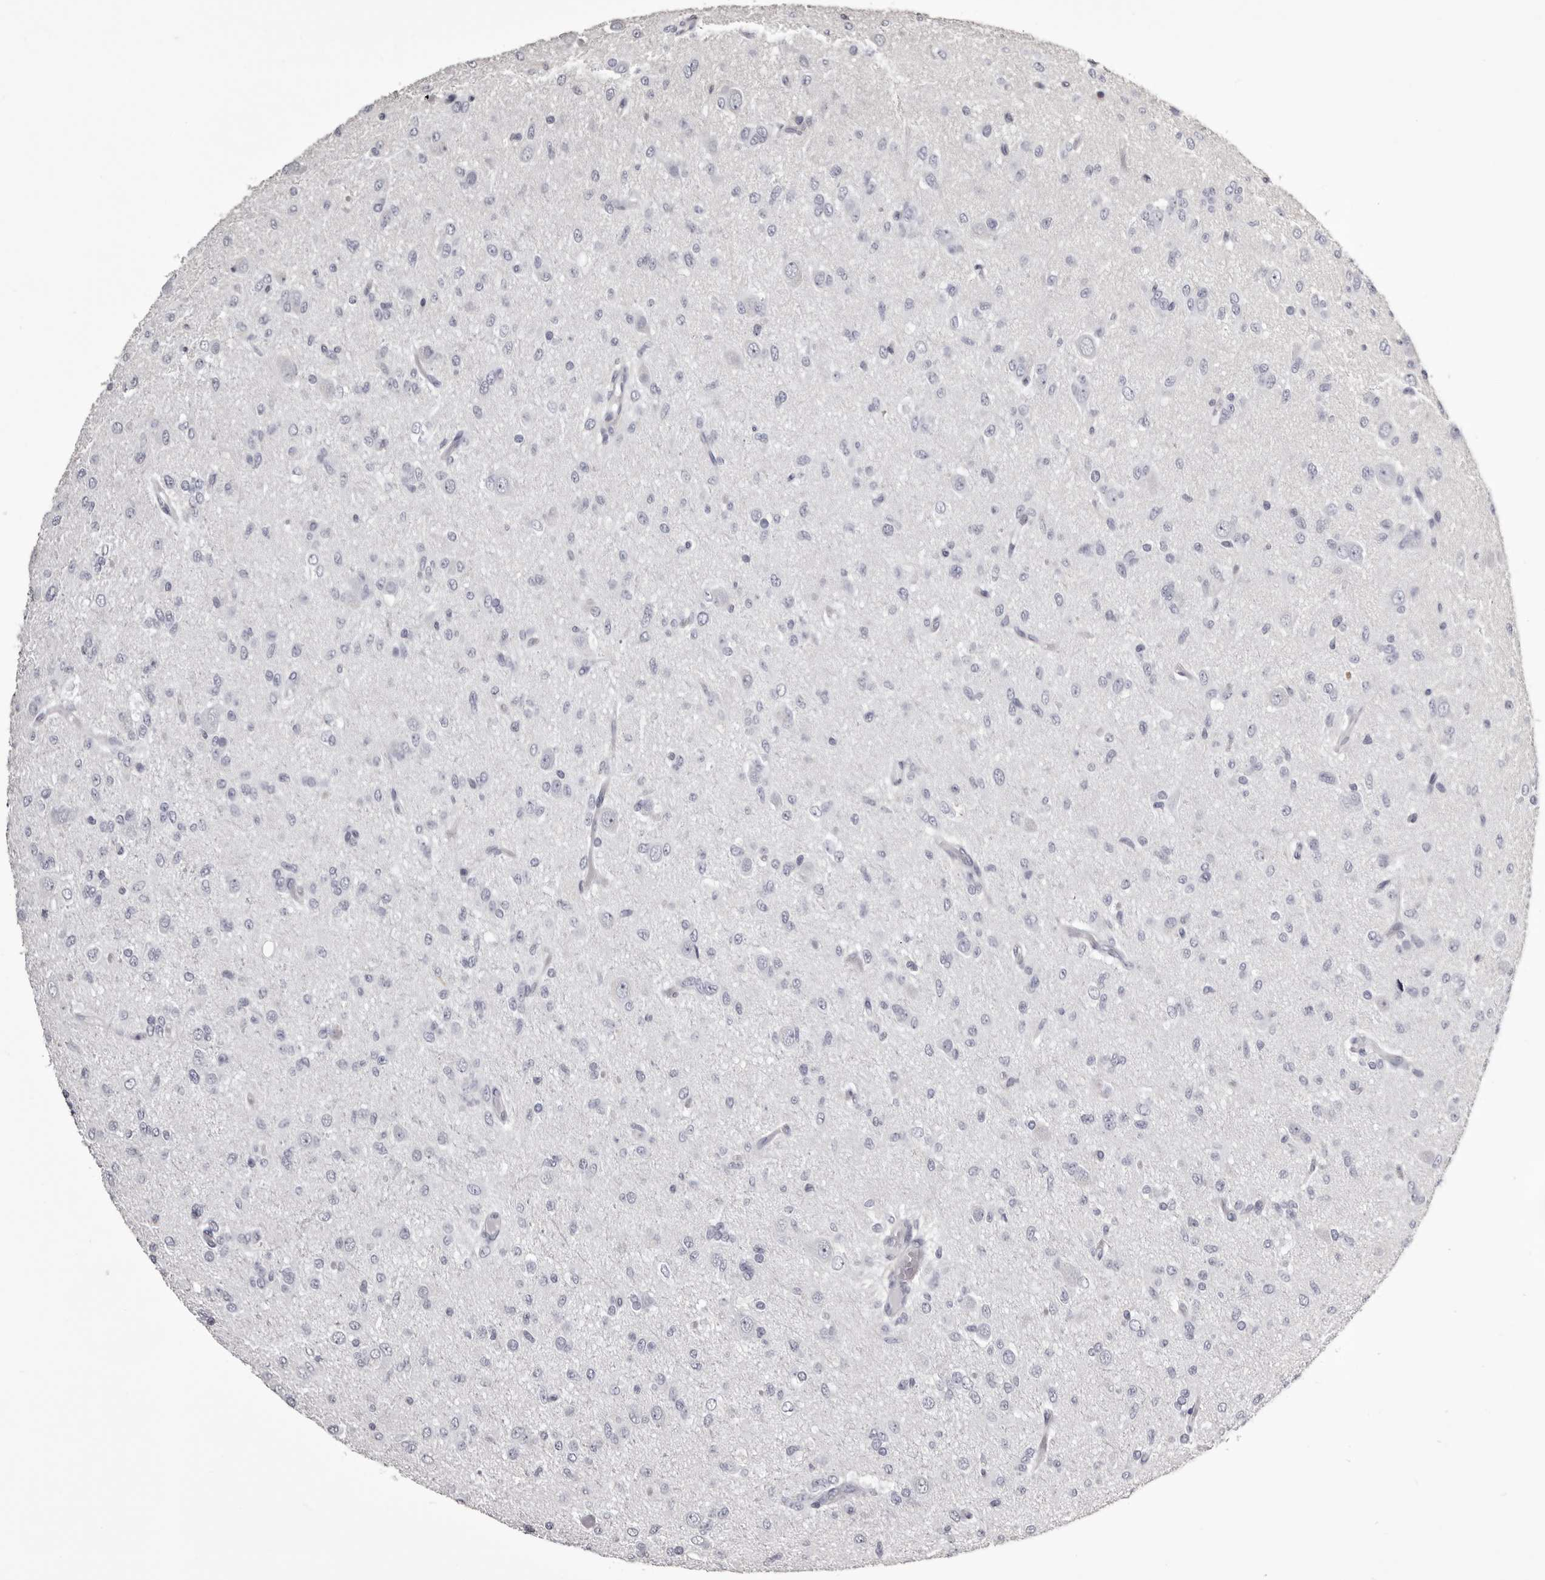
{"staining": {"intensity": "negative", "quantity": "none", "location": "none"}, "tissue": "glioma", "cell_type": "Tumor cells", "image_type": "cancer", "snomed": [{"axis": "morphology", "description": "Glioma, malignant, High grade"}, {"axis": "topography", "description": "Brain"}], "caption": "IHC of malignant high-grade glioma exhibits no positivity in tumor cells.", "gene": "LAD1", "patient": {"sex": "female", "age": 59}}